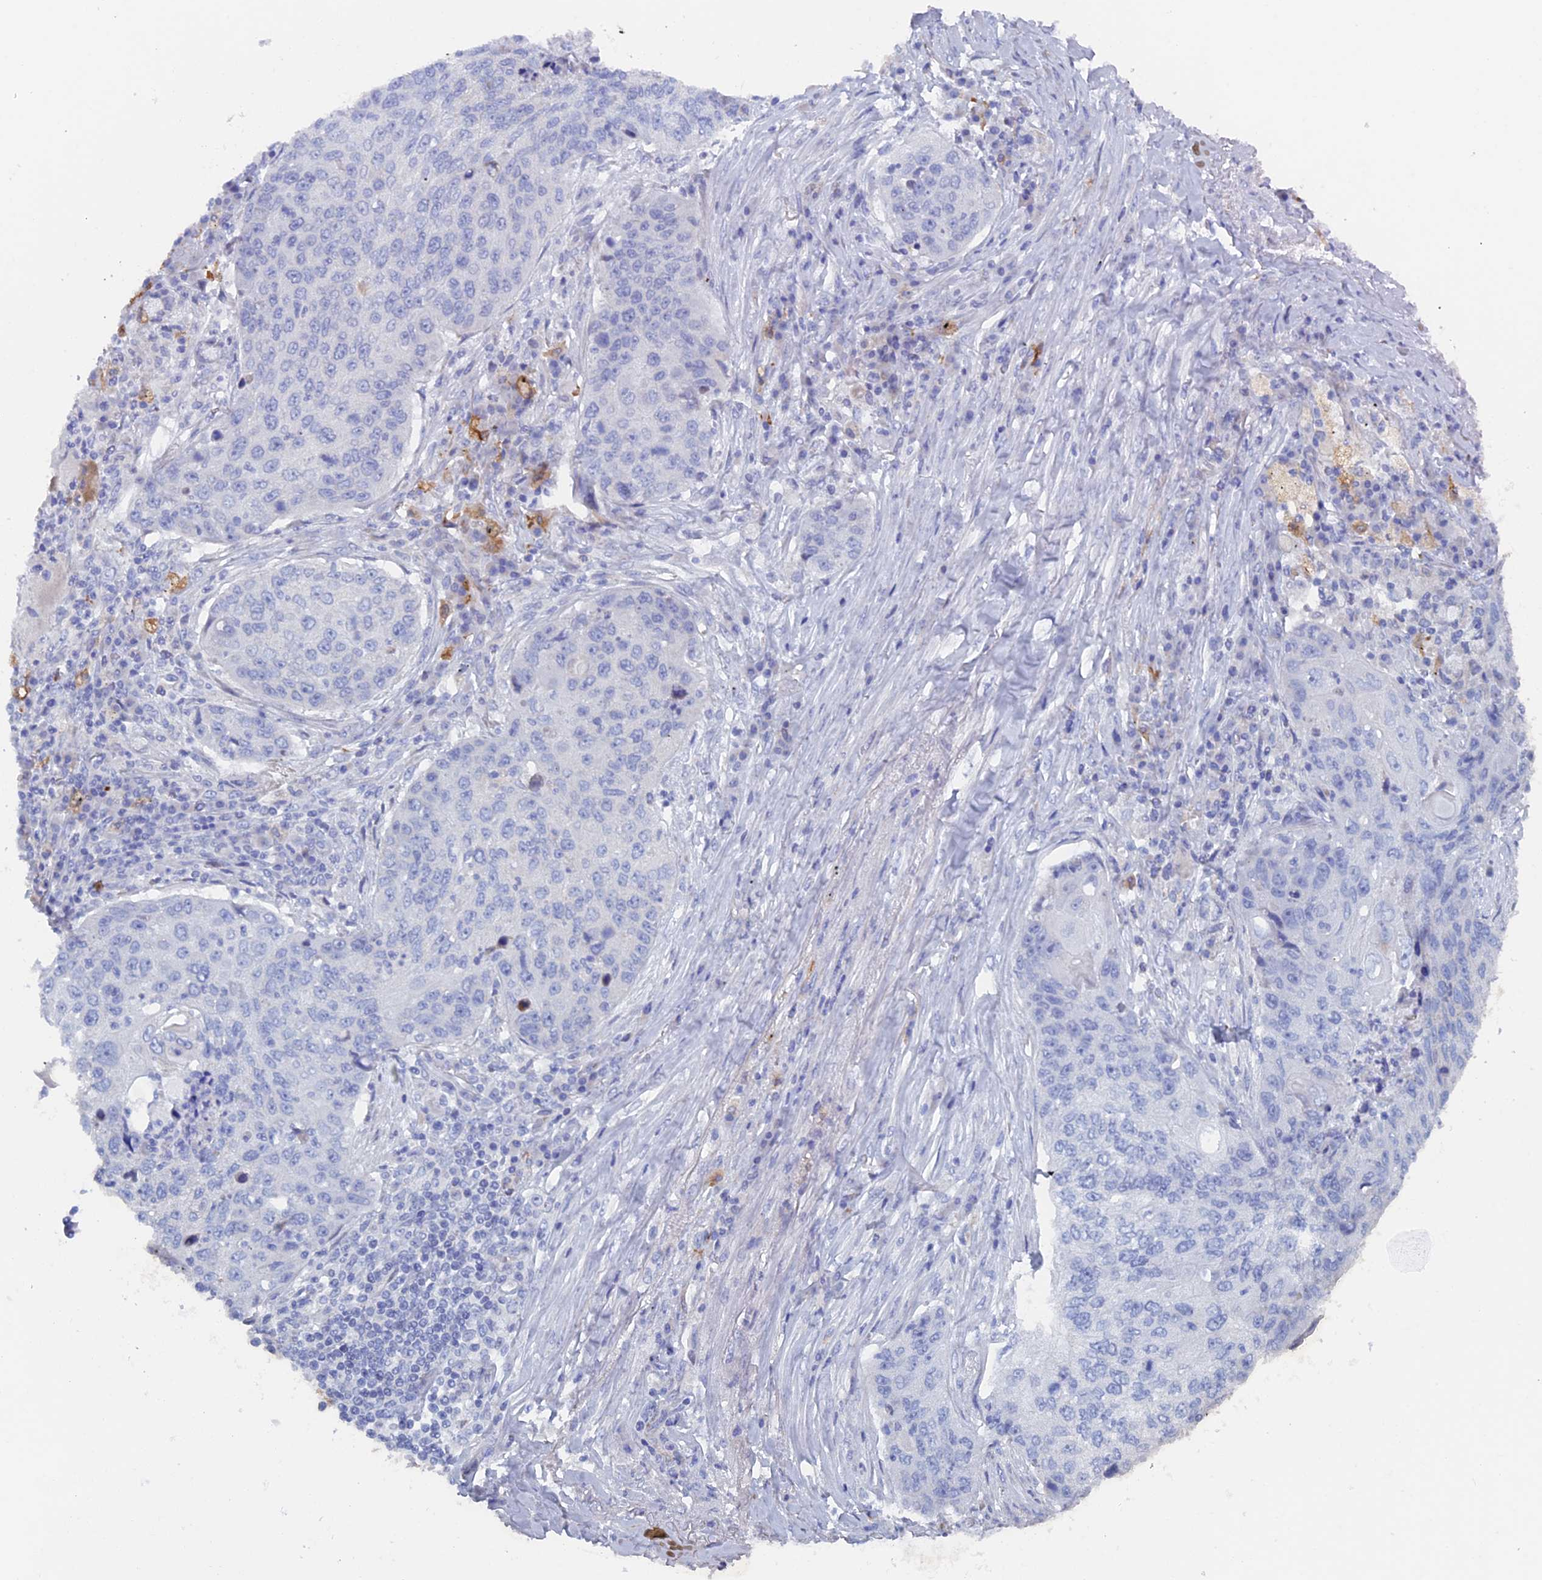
{"staining": {"intensity": "negative", "quantity": "none", "location": "none"}, "tissue": "lung cancer", "cell_type": "Tumor cells", "image_type": "cancer", "snomed": [{"axis": "morphology", "description": "Squamous cell carcinoma, NOS"}, {"axis": "topography", "description": "Lung"}], "caption": "Immunohistochemistry micrograph of neoplastic tissue: lung cancer (squamous cell carcinoma) stained with DAB (3,3'-diaminobenzidine) reveals no significant protein staining in tumor cells. (DAB IHC, high magnification).", "gene": "COG7", "patient": {"sex": "female", "age": 63}}